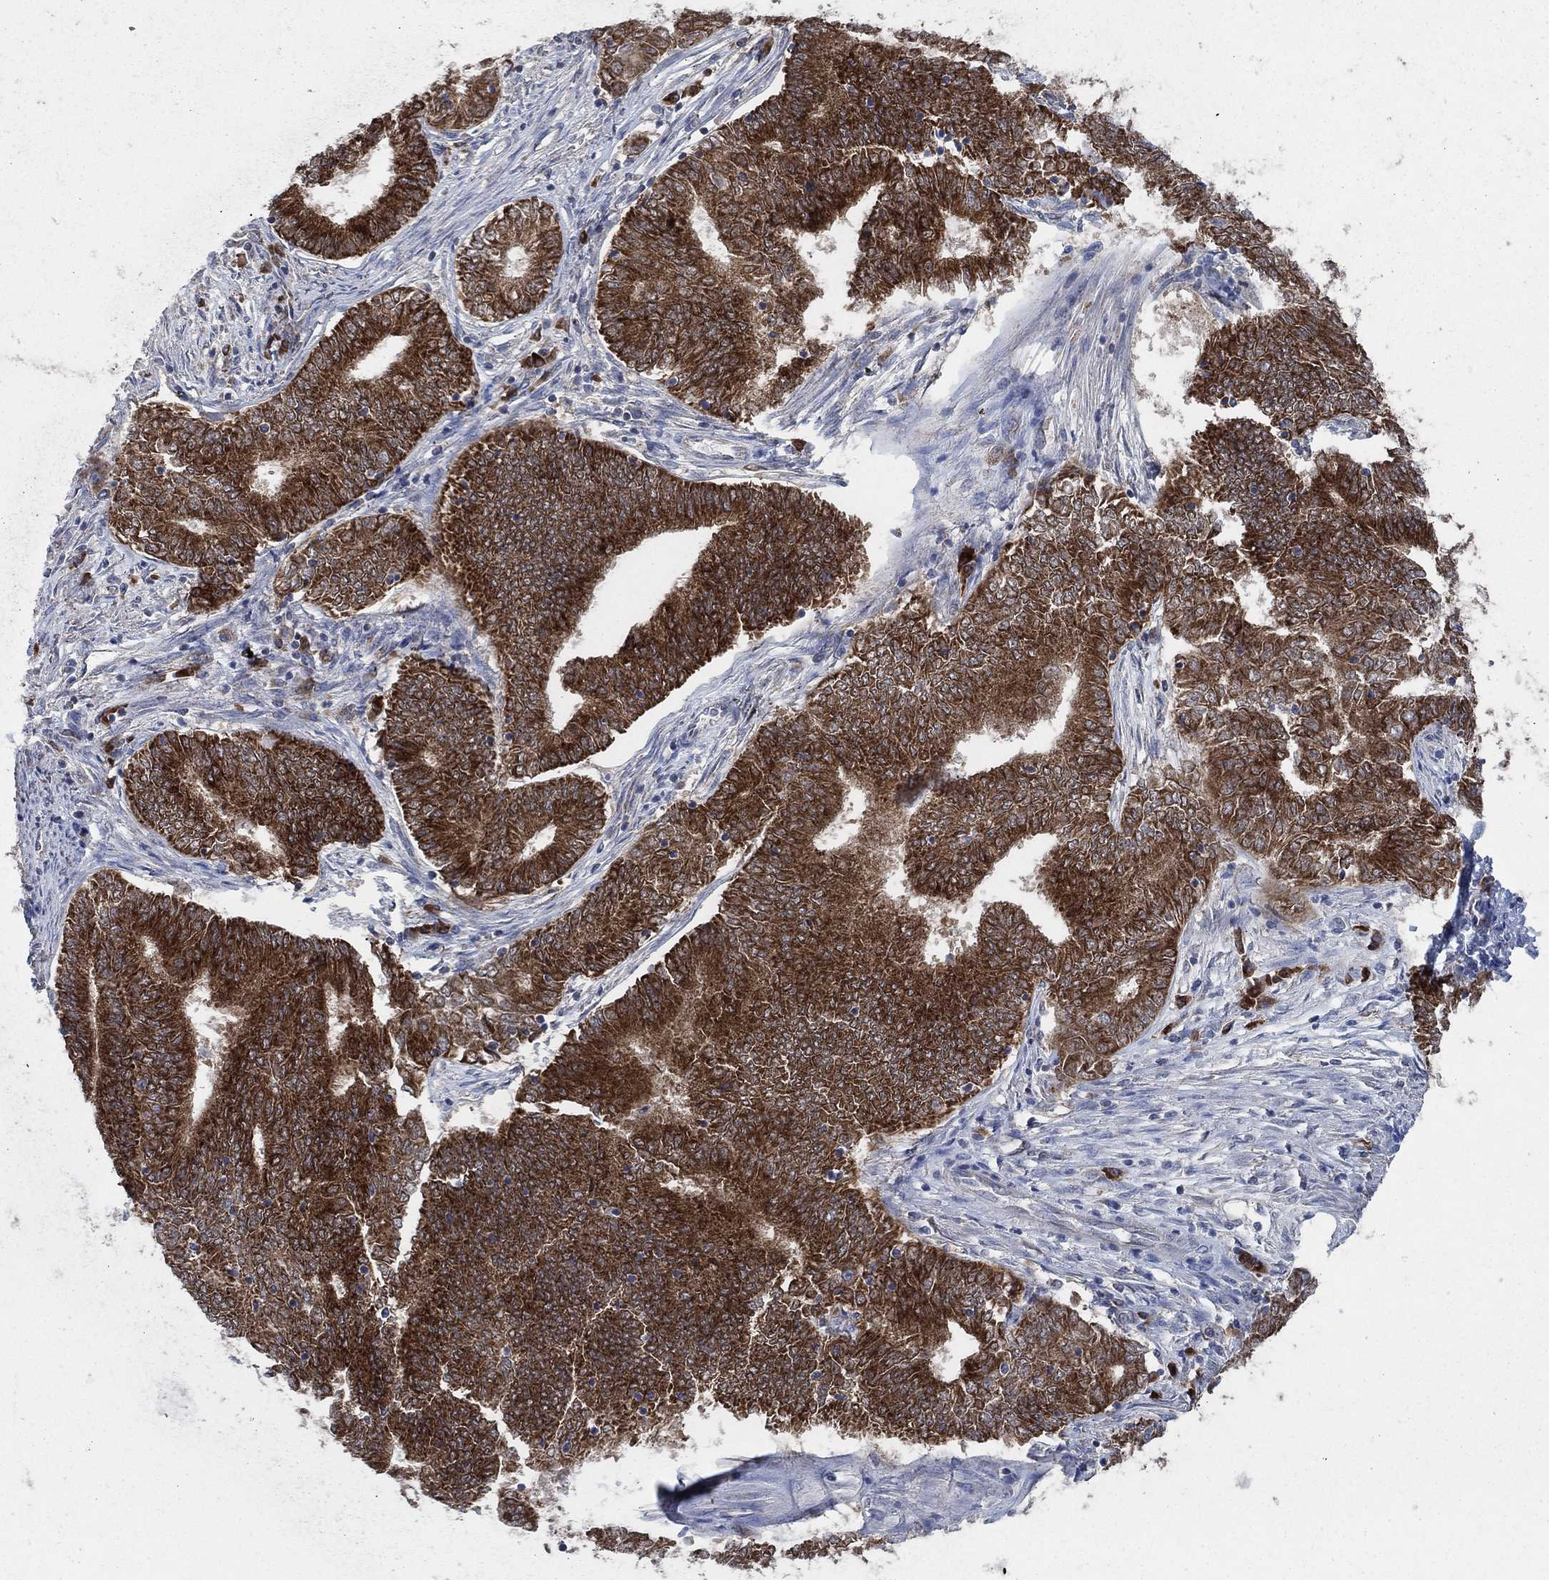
{"staining": {"intensity": "strong", "quantity": ">75%", "location": "cytoplasmic/membranous"}, "tissue": "endometrial cancer", "cell_type": "Tumor cells", "image_type": "cancer", "snomed": [{"axis": "morphology", "description": "Adenocarcinoma, NOS"}, {"axis": "topography", "description": "Endometrium"}], "caption": "About >75% of tumor cells in endometrial cancer (adenocarcinoma) show strong cytoplasmic/membranous protein expression as visualized by brown immunohistochemical staining.", "gene": "HID1", "patient": {"sex": "female", "age": 62}}